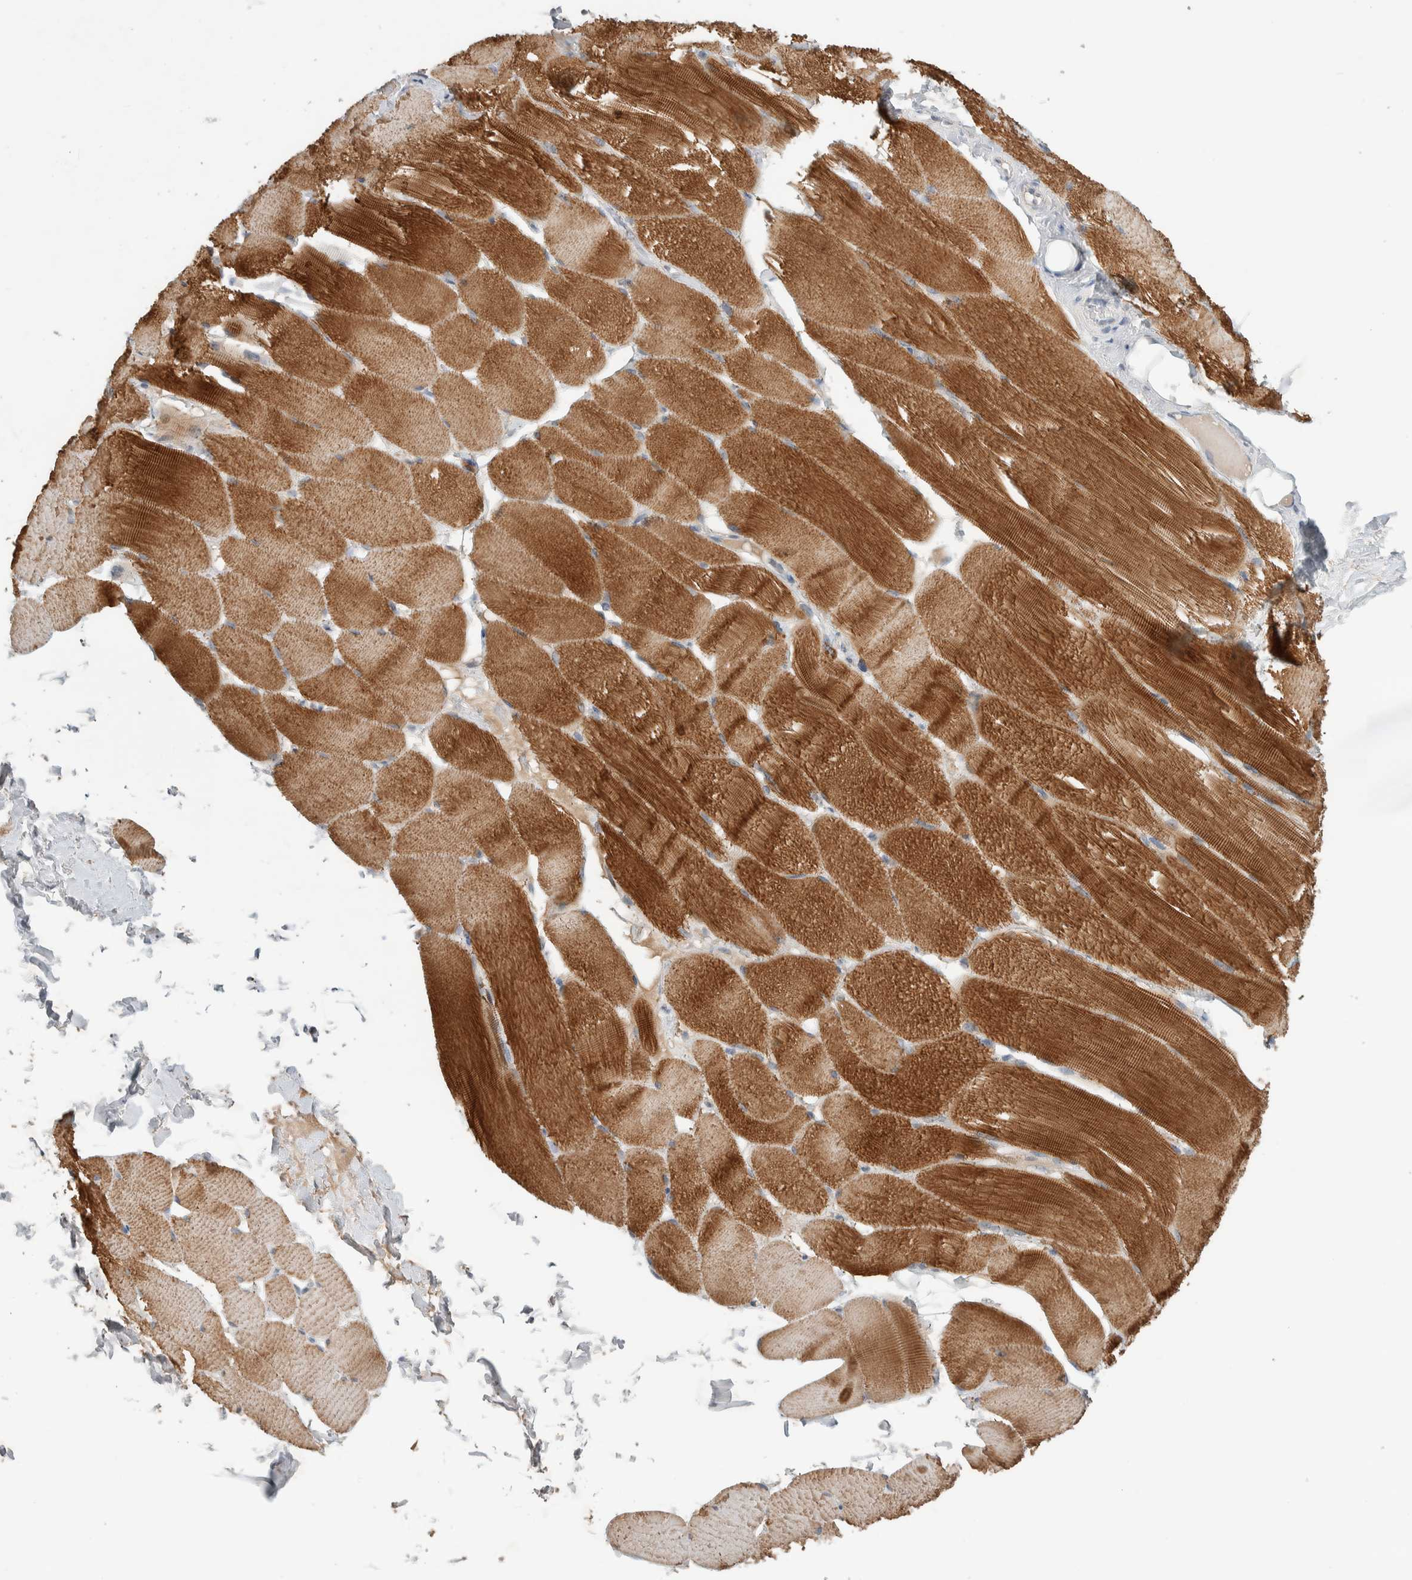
{"staining": {"intensity": "strong", "quantity": ">75%", "location": "cytoplasmic/membranous"}, "tissue": "skeletal muscle", "cell_type": "Myocytes", "image_type": "normal", "snomed": [{"axis": "morphology", "description": "Normal tissue, NOS"}, {"axis": "topography", "description": "Skin"}, {"axis": "topography", "description": "Skeletal muscle"}], "caption": "Immunohistochemistry (IHC) histopathology image of normal skeletal muscle: skeletal muscle stained using immunohistochemistry reveals high levels of strong protein expression localized specifically in the cytoplasmic/membranous of myocytes, appearing as a cytoplasmic/membranous brown color.", "gene": "DEPTOR", "patient": {"sex": "male", "age": 83}}